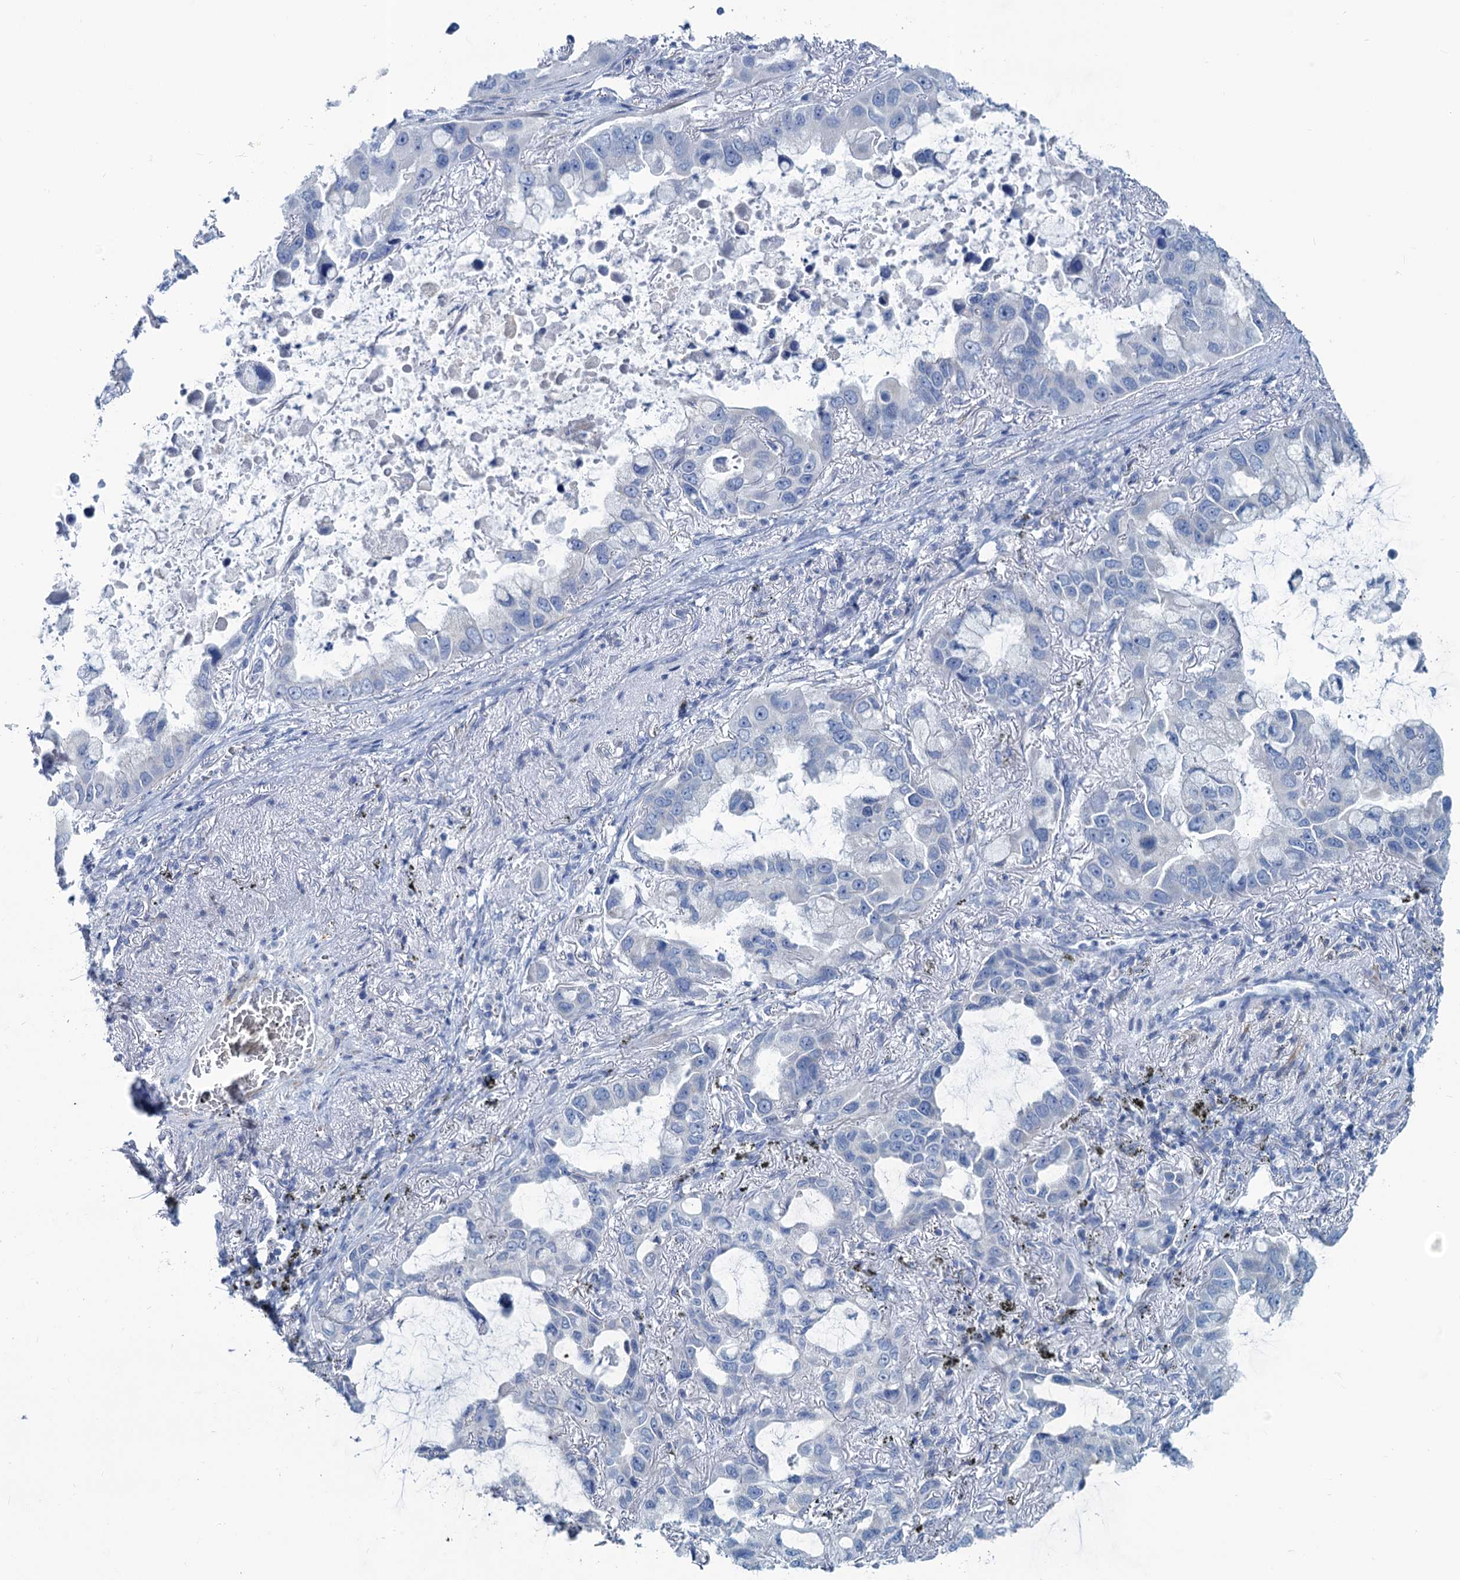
{"staining": {"intensity": "negative", "quantity": "none", "location": "none"}, "tissue": "lung cancer", "cell_type": "Tumor cells", "image_type": "cancer", "snomed": [{"axis": "morphology", "description": "Adenocarcinoma, NOS"}, {"axis": "topography", "description": "Lung"}], "caption": "An immunohistochemistry (IHC) micrograph of lung adenocarcinoma is shown. There is no staining in tumor cells of lung adenocarcinoma.", "gene": "SLC1A3", "patient": {"sex": "male", "age": 64}}